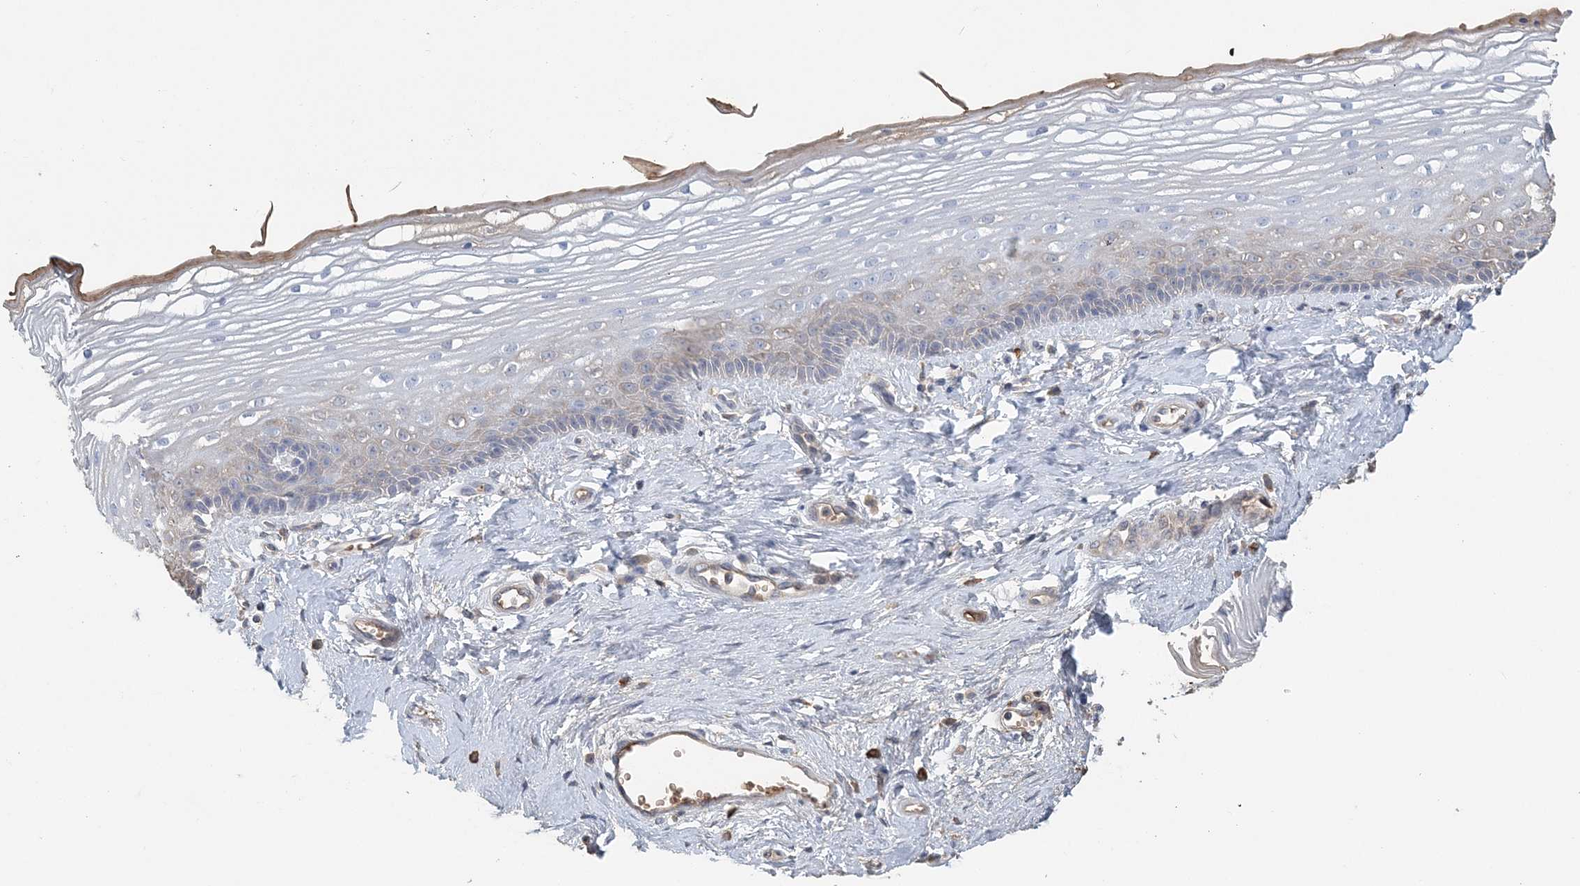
{"staining": {"intensity": "negative", "quantity": "none", "location": "none"}, "tissue": "vagina", "cell_type": "Squamous epithelial cells", "image_type": "normal", "snomed": [{"axis": "morphology", "description": "Normal tissue, NOS"}, {"axis": "topography", "description": "Vagina"}], "caption": "A micrograph of human vagina is negative for staining in squamous epithelial cells. Brightfield microscopy of immunohistochemistry (IHC) stained with DAB (3,3'-diaminobenzidine) (brown) and hematoxylin (blue), captured at high magnification.", "gene": "HBD", "patient": {"sex": "female", "age": 46}}